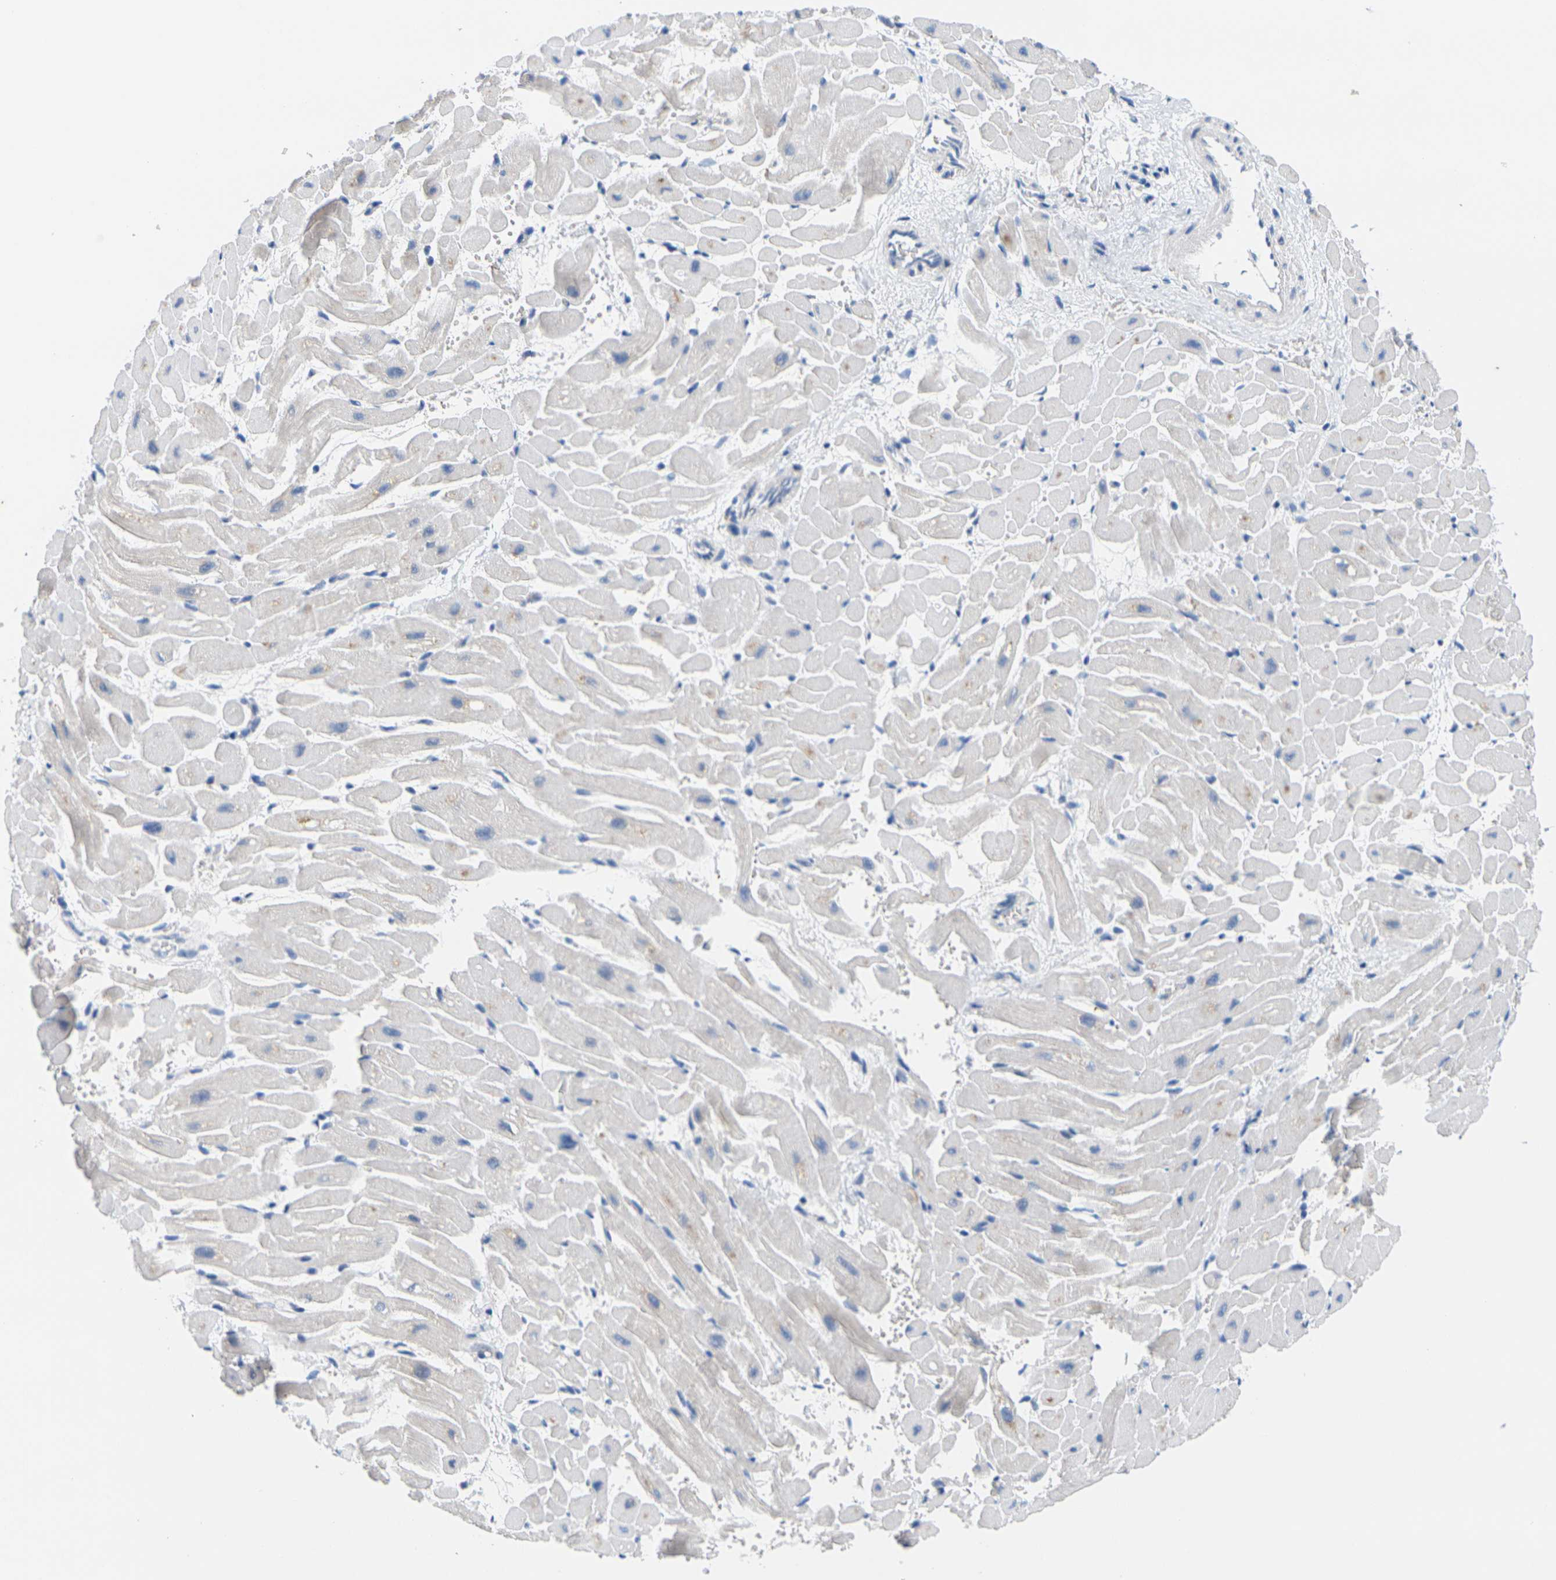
{"staining": {"intensity": "weak", "quantity": "25%-75%", "location": "cytoplasmic/membranous"}, "tissue": "heart muscle", "cell_type": "Cardiomyocytes", "image_type": "normal", "snomed": [{"axis": "morphology", "description": "Normal tissue, NOS"}, {"axis": "topography", "description": "Heart"}], "caption": "There is low levels of weak cytoplasmic/membranous positivity in cardiomyocytes of benign heart muscle, as demonstrated by immunohistochemical staining (brown color).", "gene": "CDK2", "patient": {"sex": "male", "age": 45}}